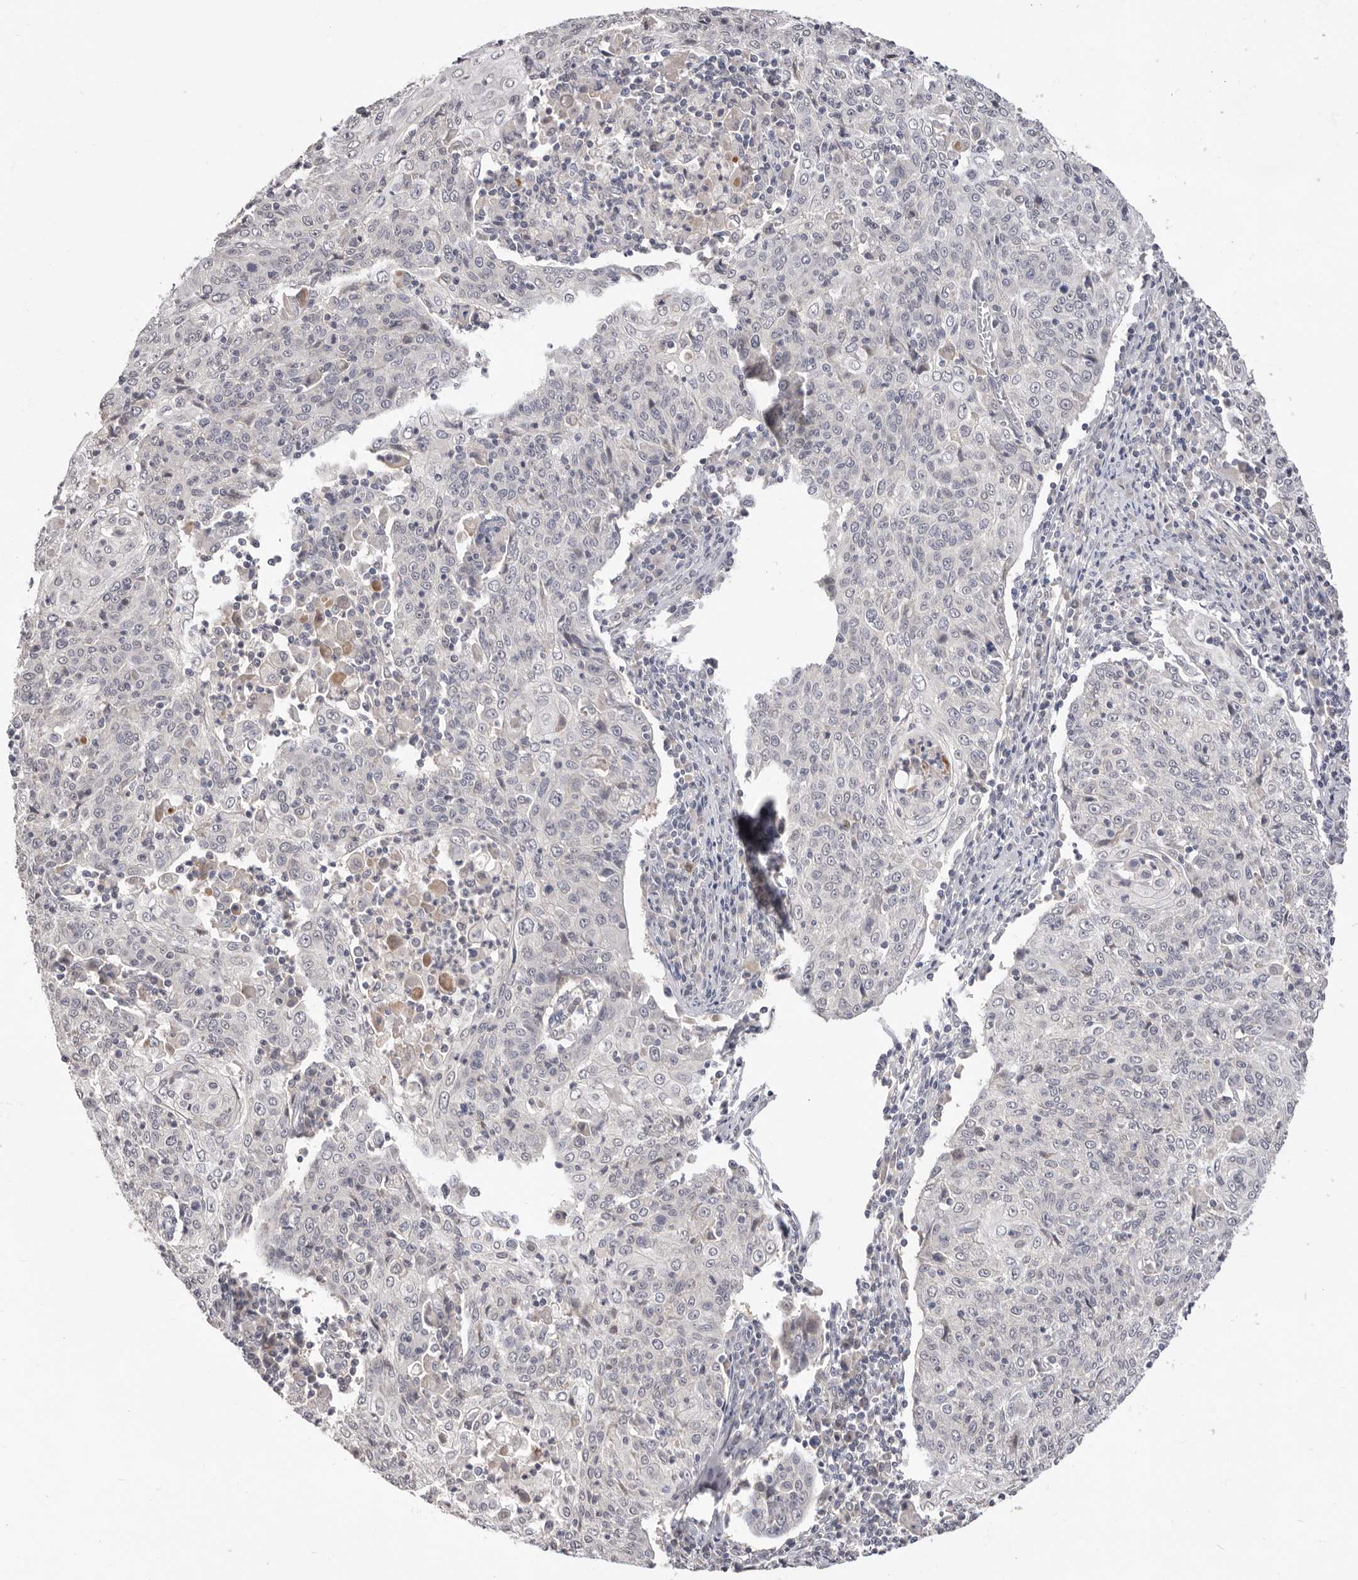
{"staining": {"intensity": "negative", "quantity": "none", "location": "none"}, "tissue": "cervical cancer", "cell_type": "Tumor cells", "image_type": "cancer", "snomed": [{"axis": "morphology", "description": "Squamous cell carcinoma, NOS"}, {"axis": "topography", "description": "Cervix"}], "caption": "This image is of cervical cancer (squamous cell carcinoma) stained with immunohistochemistry to label a protein in brown with the nuclei are counter-stained blue. There is no staining in tumor cells. (DAB (3,3'-diaminobenzidine) IHC, high magnification).", "gene": "DOP1A", "patient": {"sex": "female", "age": 48}}